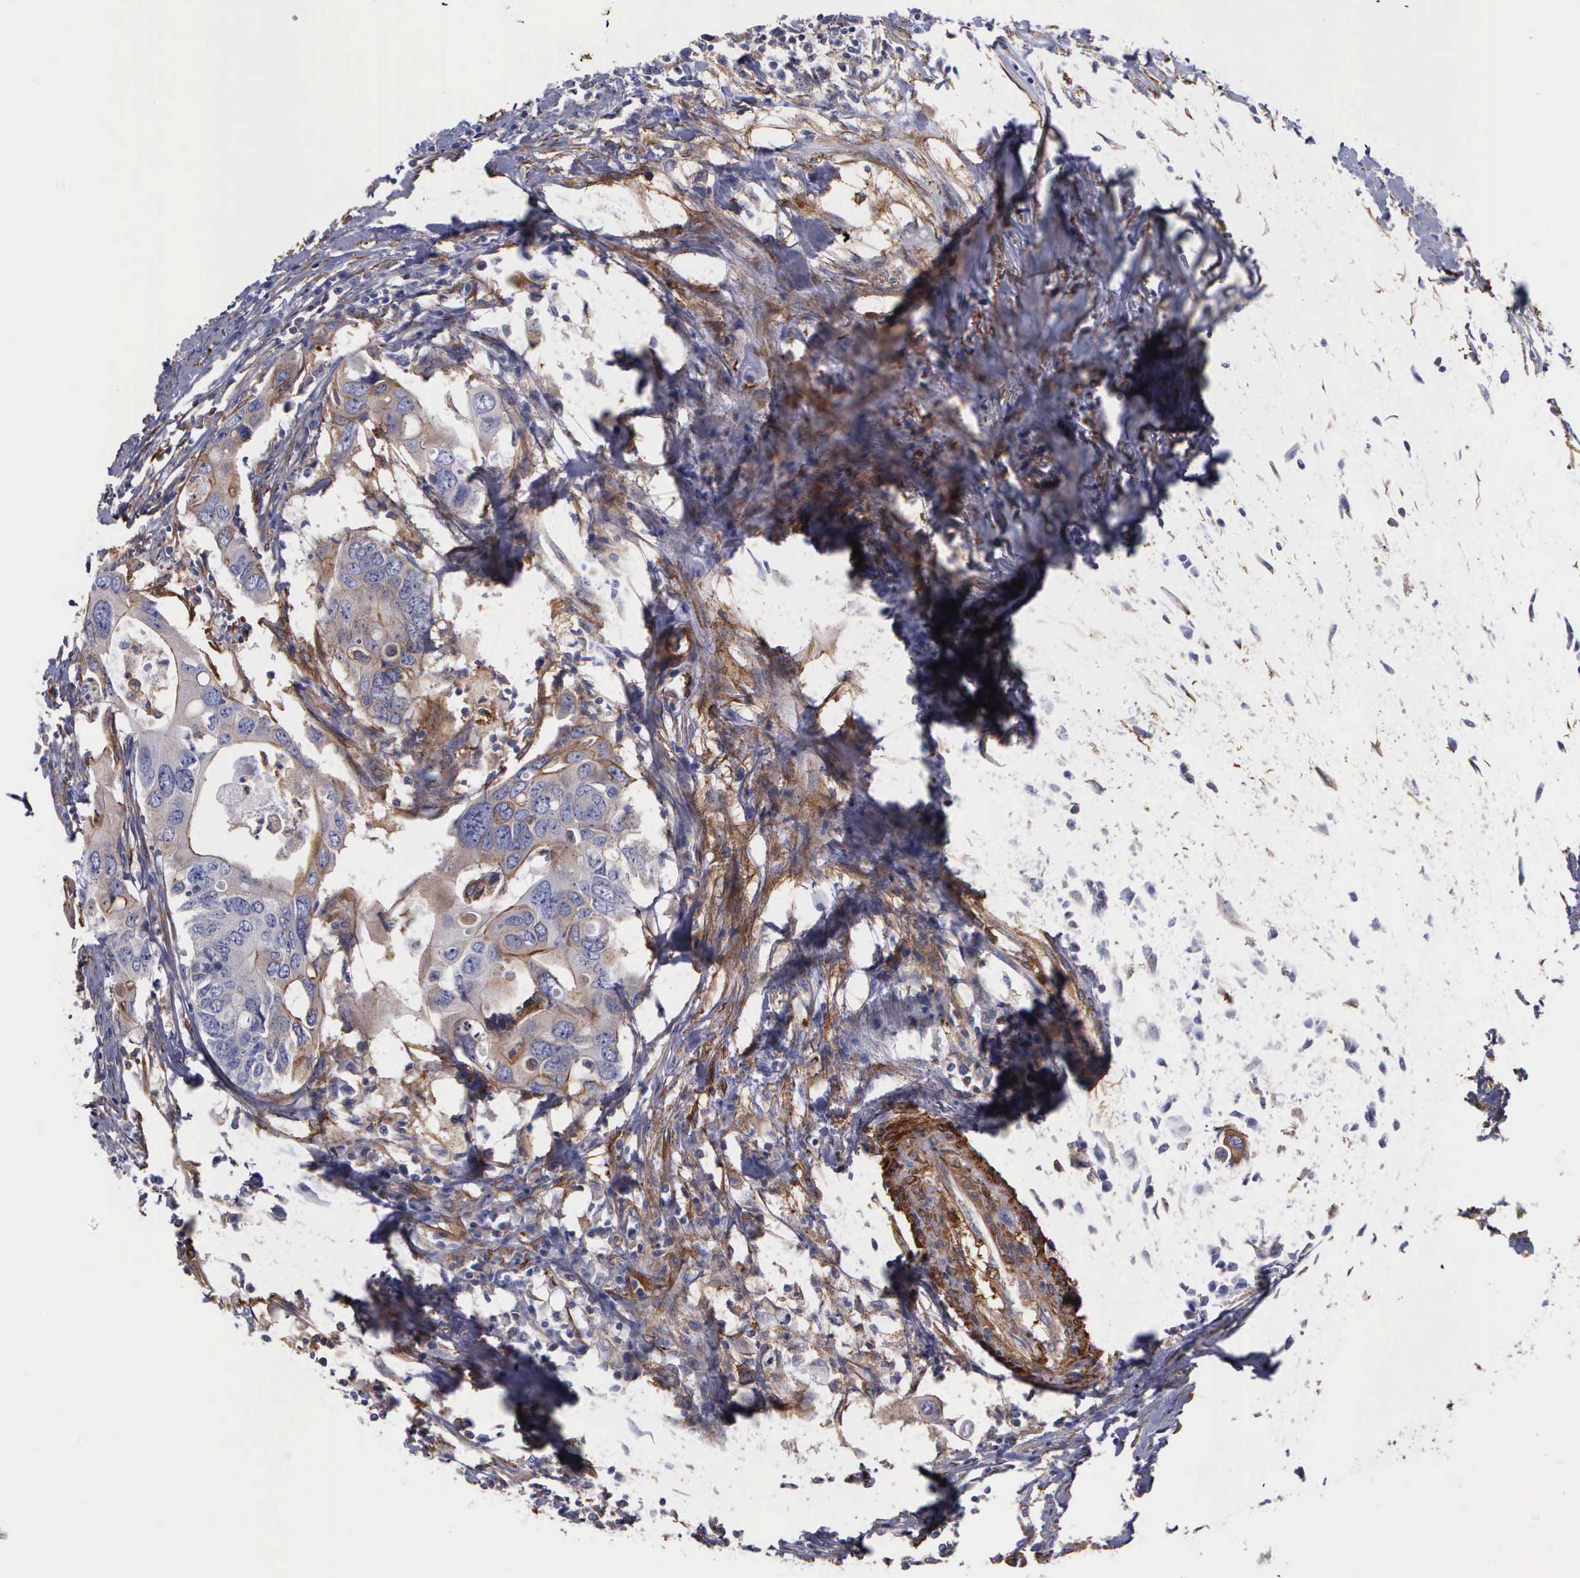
{"staining": {"intensity": "weak", "quantity": "25%-75%", "location": "cytoplasmic/membranous"}, "tissue": "colorectal cancer", "cell_type": "Tumor cells", "image_type": "cancer", "snomed": [{"axis": "morphology", "description": "Adenocarcinoma, NOS"}, {"axis": "topography", "description": "Colon"}], "caption": "Weak cytoplasmic/membranous expression for a protein is present in about 25%-75% of tumor cells of colorectal cancer (adenocarcinoma) using immunohistochemistry (IHC).", "gene": "FLNA", "patient": {"sex": "male", "age": 71}}